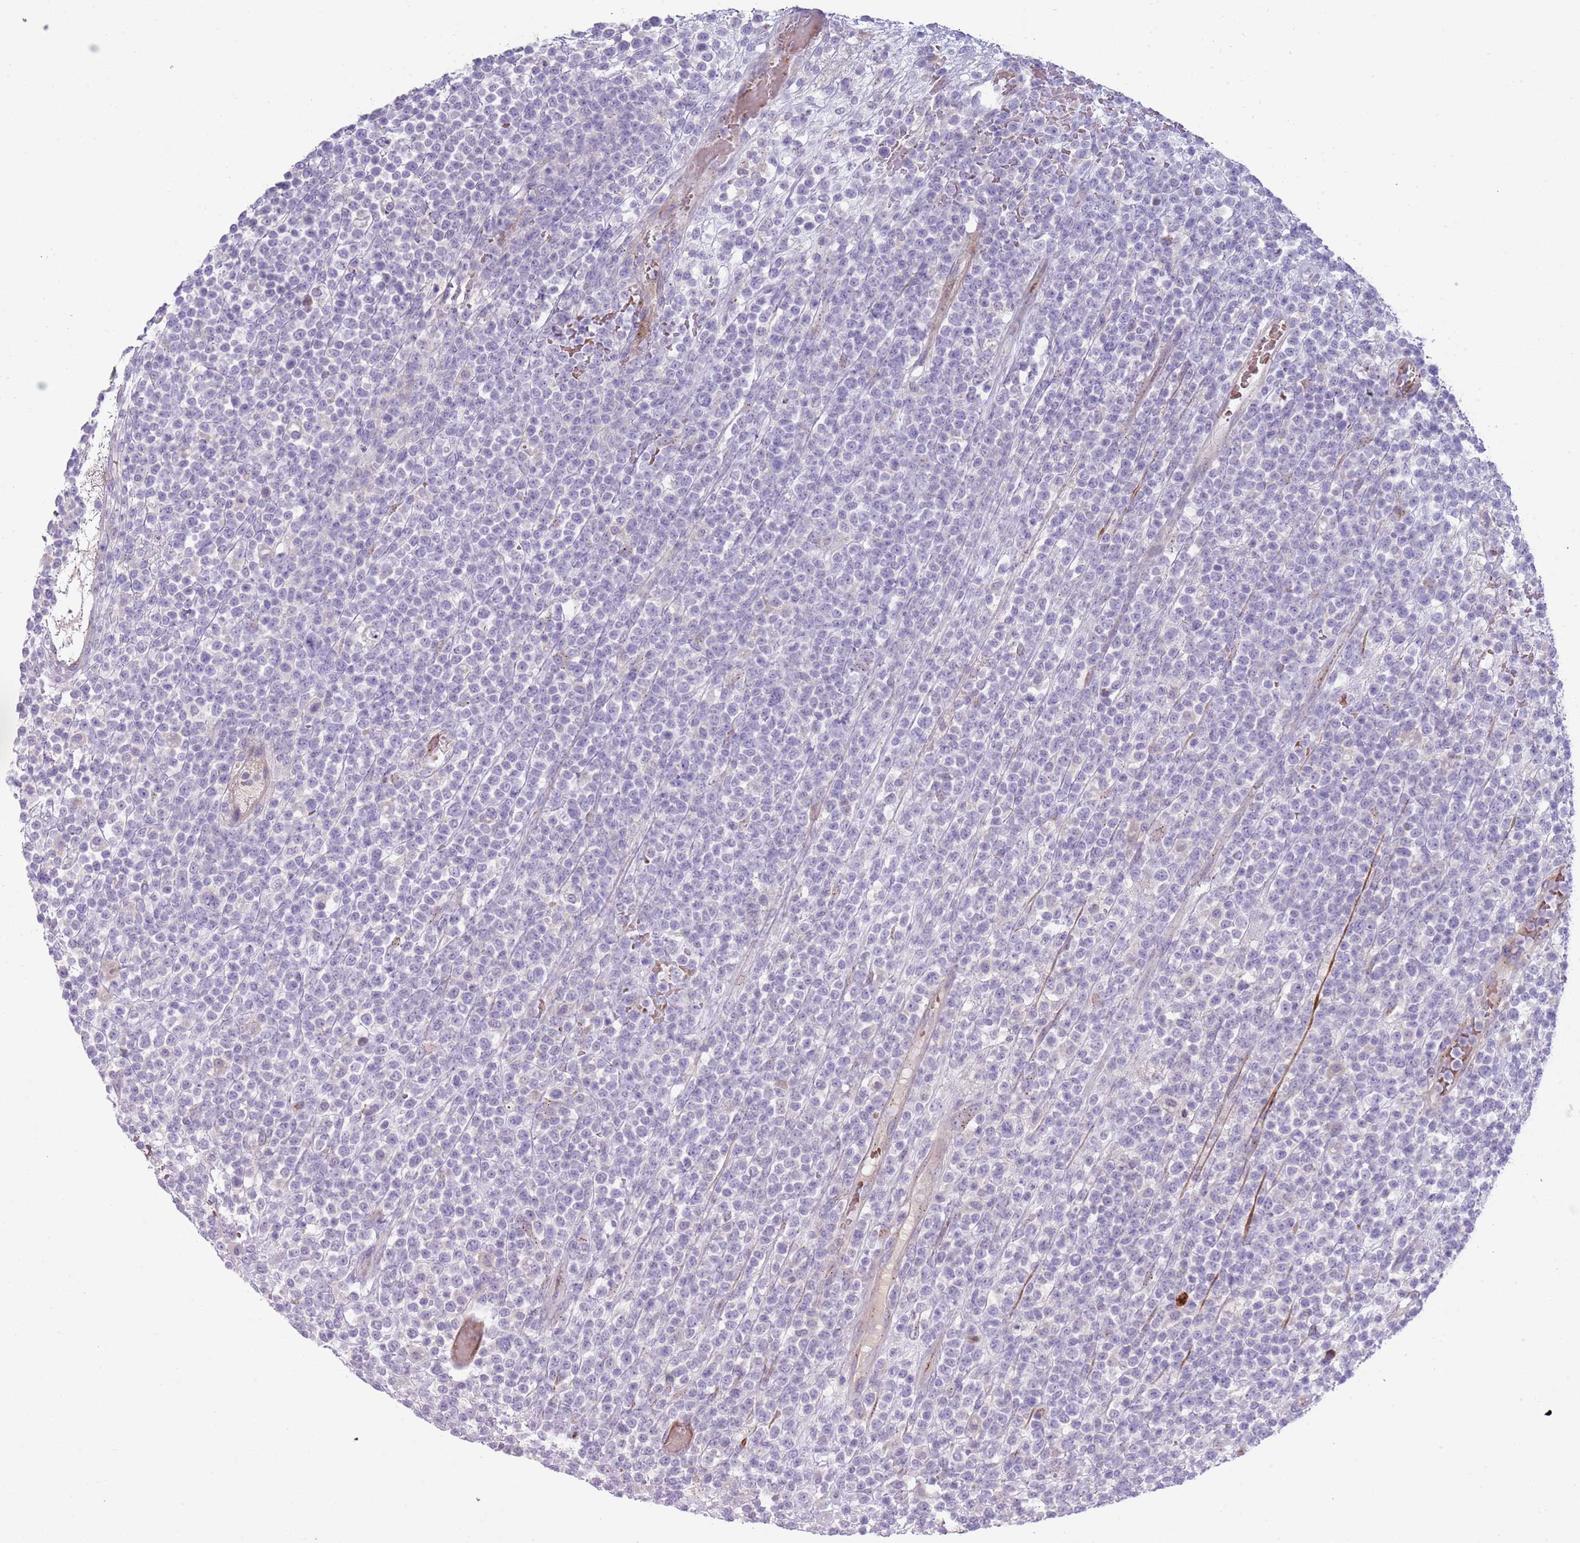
{"staining": {"intensity": "negative", "quantity": "none", "location": "none"}, "tissue": "lymphoma", "cell_type": "Tumor cells", "image_type": "cancer", "snomed": [{"axis": "morphology", "description": "Malignant lymphoma, non-Hodgkin's type, High grade"}, {"axis": "topography", "description": "Colon"}], "caption": "Malignant lymphoma, non-Hodgkin's type (high-grade) was stained to show a protein in brown. There is no significant expression in tumor cells. (Stains: DAB (3,3'-diaminobenzidine) immunohistochemistry with hematoxylin counter stain, Microscopy: brightfield microscopy at high magnification).", "gene": "TINAGL1", "patient": {"sex": "female", "age": 53}}